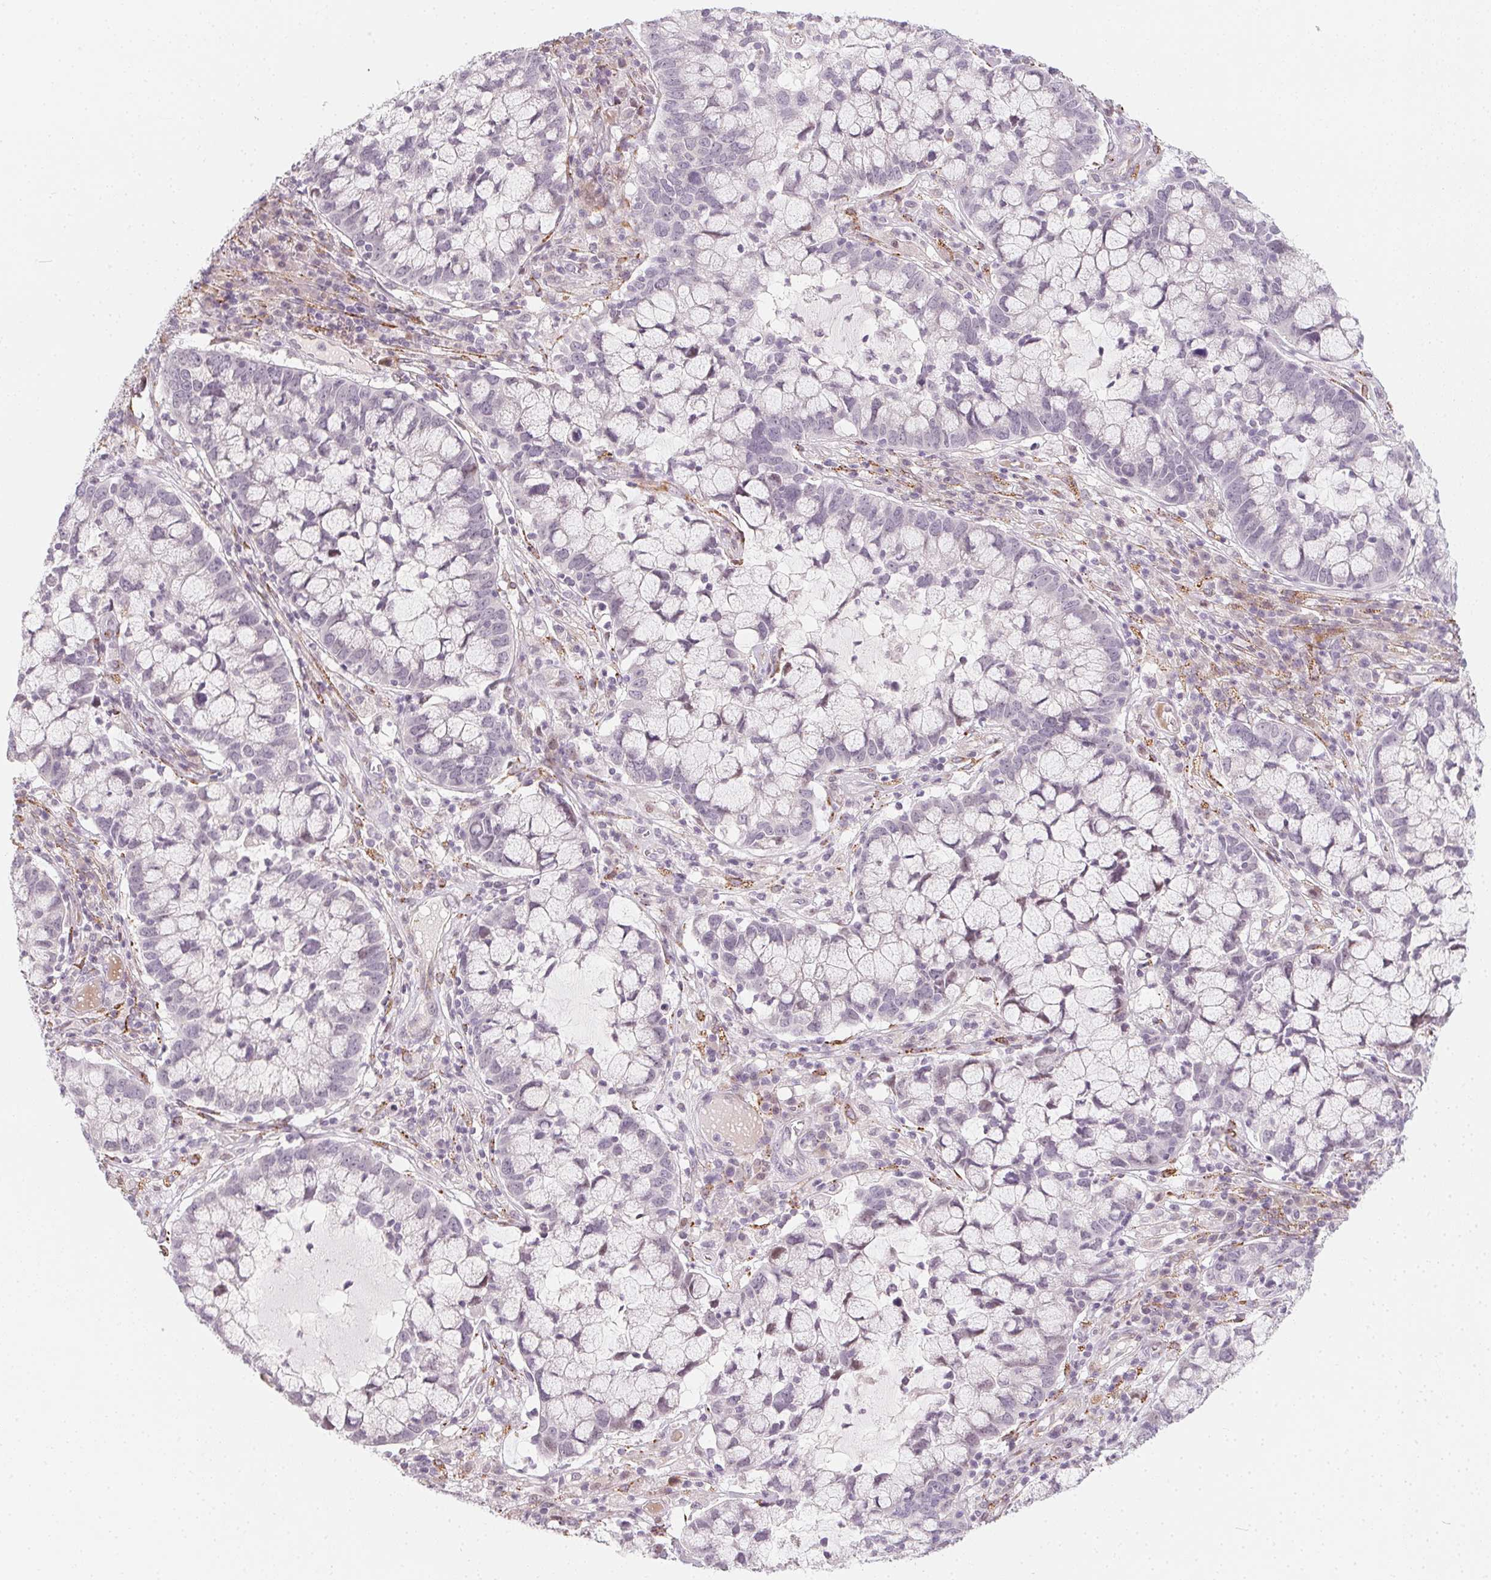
{"staining": {"intensity": "negative", "quantity": "none", "location": "none"}, "tissue": "cervical cancer", "cell_type": "Tumor cells", "image_type": "cancer", "snomed": [{"axis": "morphology", "description": "Adenocarcinoma, NOS"}, {"axis": "topography", "description": "Cervix"}], "caption": "Cervical cancer was stained to show a protein in brown. There is no significant positivity in tumor cells.", "gene": "CCDC96", "patient": {"sex": "female", "age": 40}}